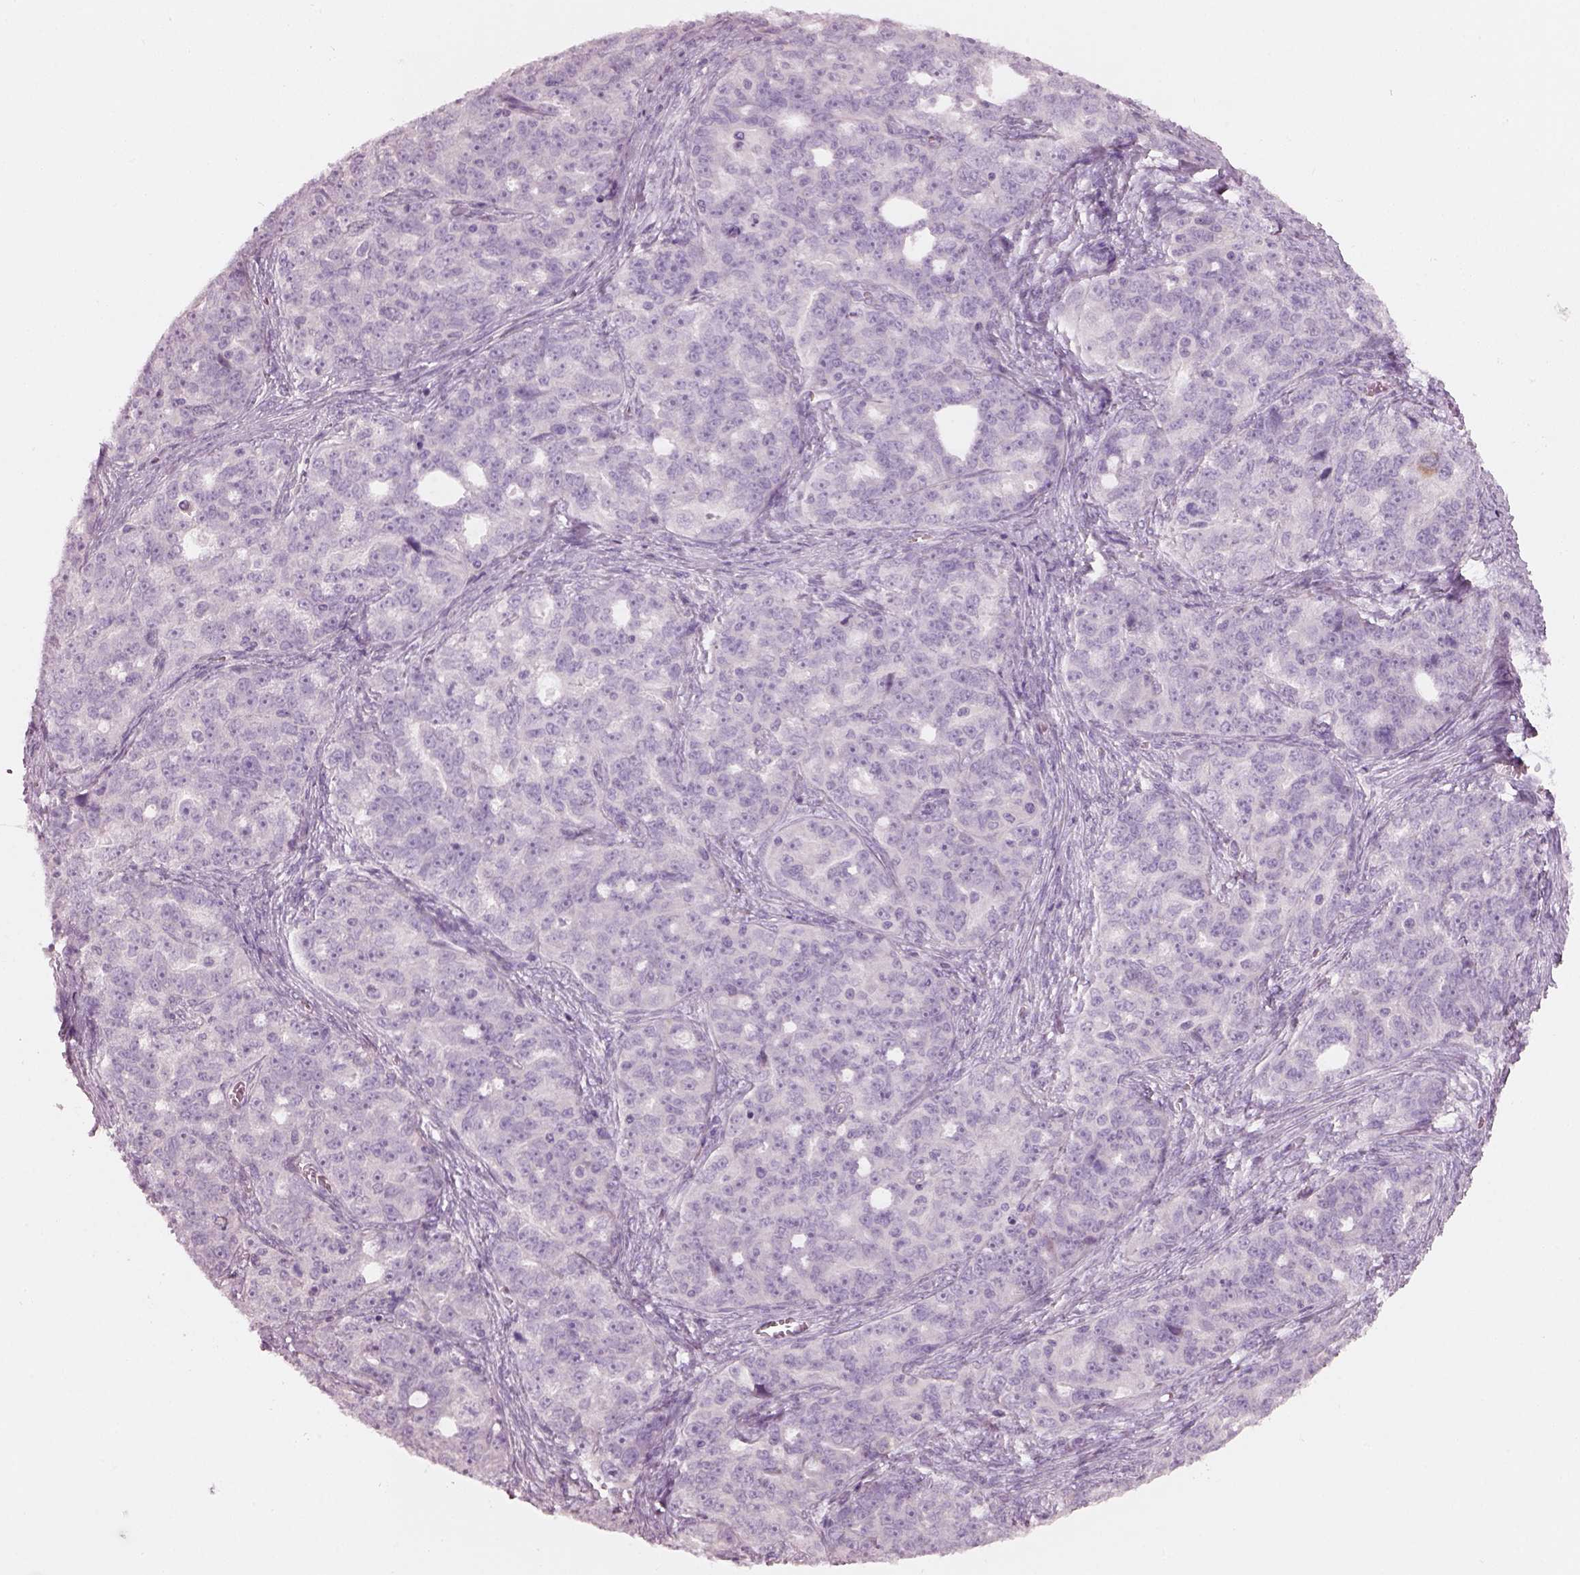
{"staining": {"intensity": "negative", "quantity": "none", "location": "none"}, "tissue": "ovarian cancer", "cell_type": "Tumor cells", "image_type": "cancer", "snomed": [{"axis": "morphology", "description": "Cystadenocarcinoma, serous, NOS"}, {"axis": "topography", "description": "Ovary"}], "caption": "This image is of ovarian cancer (serous cystadenocarcinoma) stained with IHC to label a protein in brown with the nuclei are counter-stained blue. There is no expression in tumor cells.", "gene": "SLC27A2", "patient": {"sex": "female", "age": 51}}